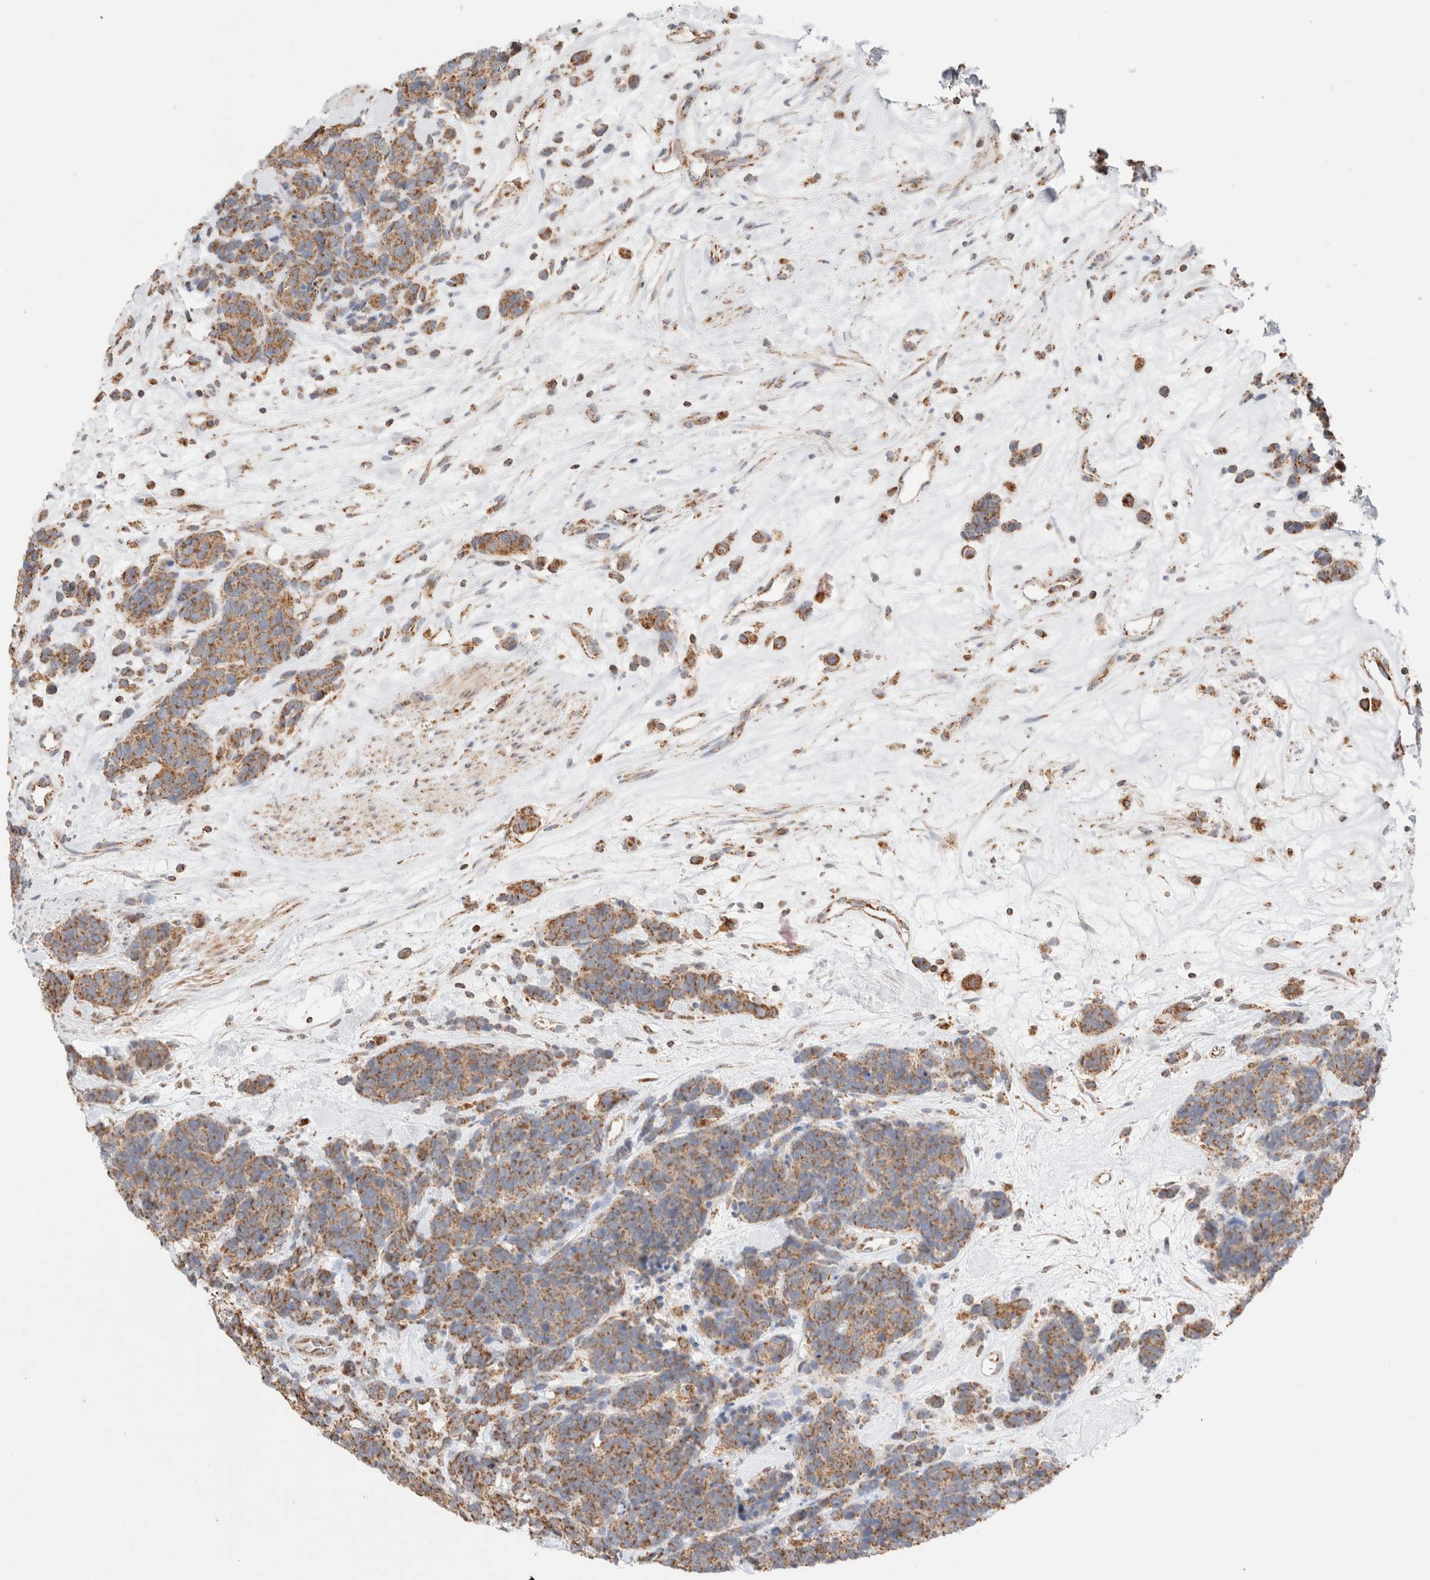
{"staining": {"intensity": "moderate", "quantity": ">75%", "location": "cytoplasmic/membranous"}, "tissue": "carcinoid", "cell_type": "Tumor cells", "image_type": "cancer", "snomed": [{"axis": "morphology", "description": "Carcinoma, NOS"}, {"axis": "morphology", "description": "Carcinoid, malignant, NOS"}, {"axis": "topography", "description": "Urinary bladder"}], "caption": "Tumor cells show moderate cytoplasmic/membranous staining in approximately >75% of cells in carcinoma. Nuclei are stained in blue.", "gene": "TMPPE", "patient": {"sex": "male", "age": 57}}